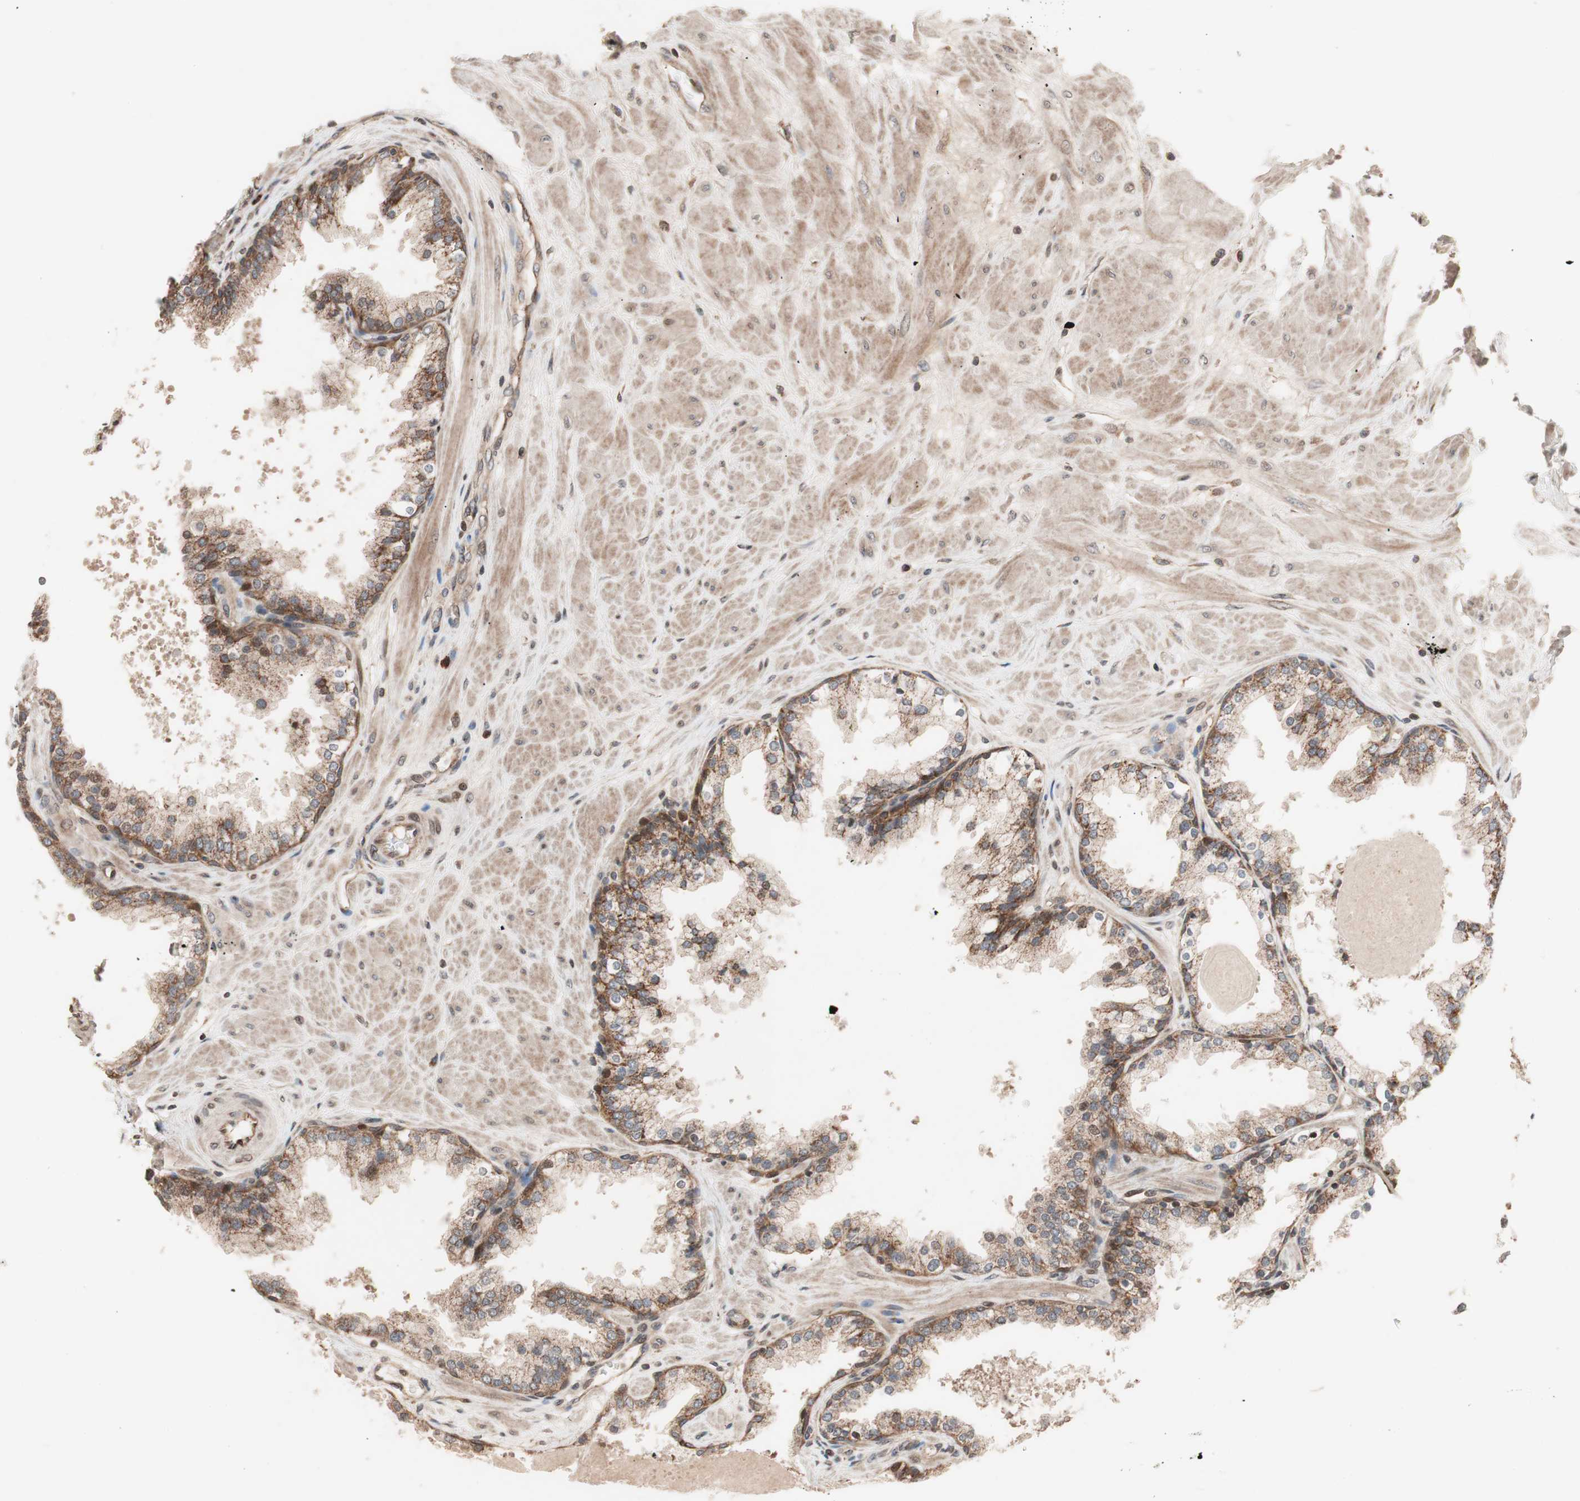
{"staining": {"intensity": "moderate", "quantity": ">75%", "location": "cytoplasmic/membranous"}, "tissue": "prostate", "cell_type": "Glandular cells", "image_type": "normal", "snomed": [{"axis": "morphology", "description": "Normal tissue, NOS"}, {"axis": "topography", "description": "Prostate"}], "caption": "This is an image of IHC staining of benign prostate, which shows moderate positivity in the cytoplasmic/membranous of glandular cells.", "gene": "NF2", "patient": {"sex": "male", "age": 51}}